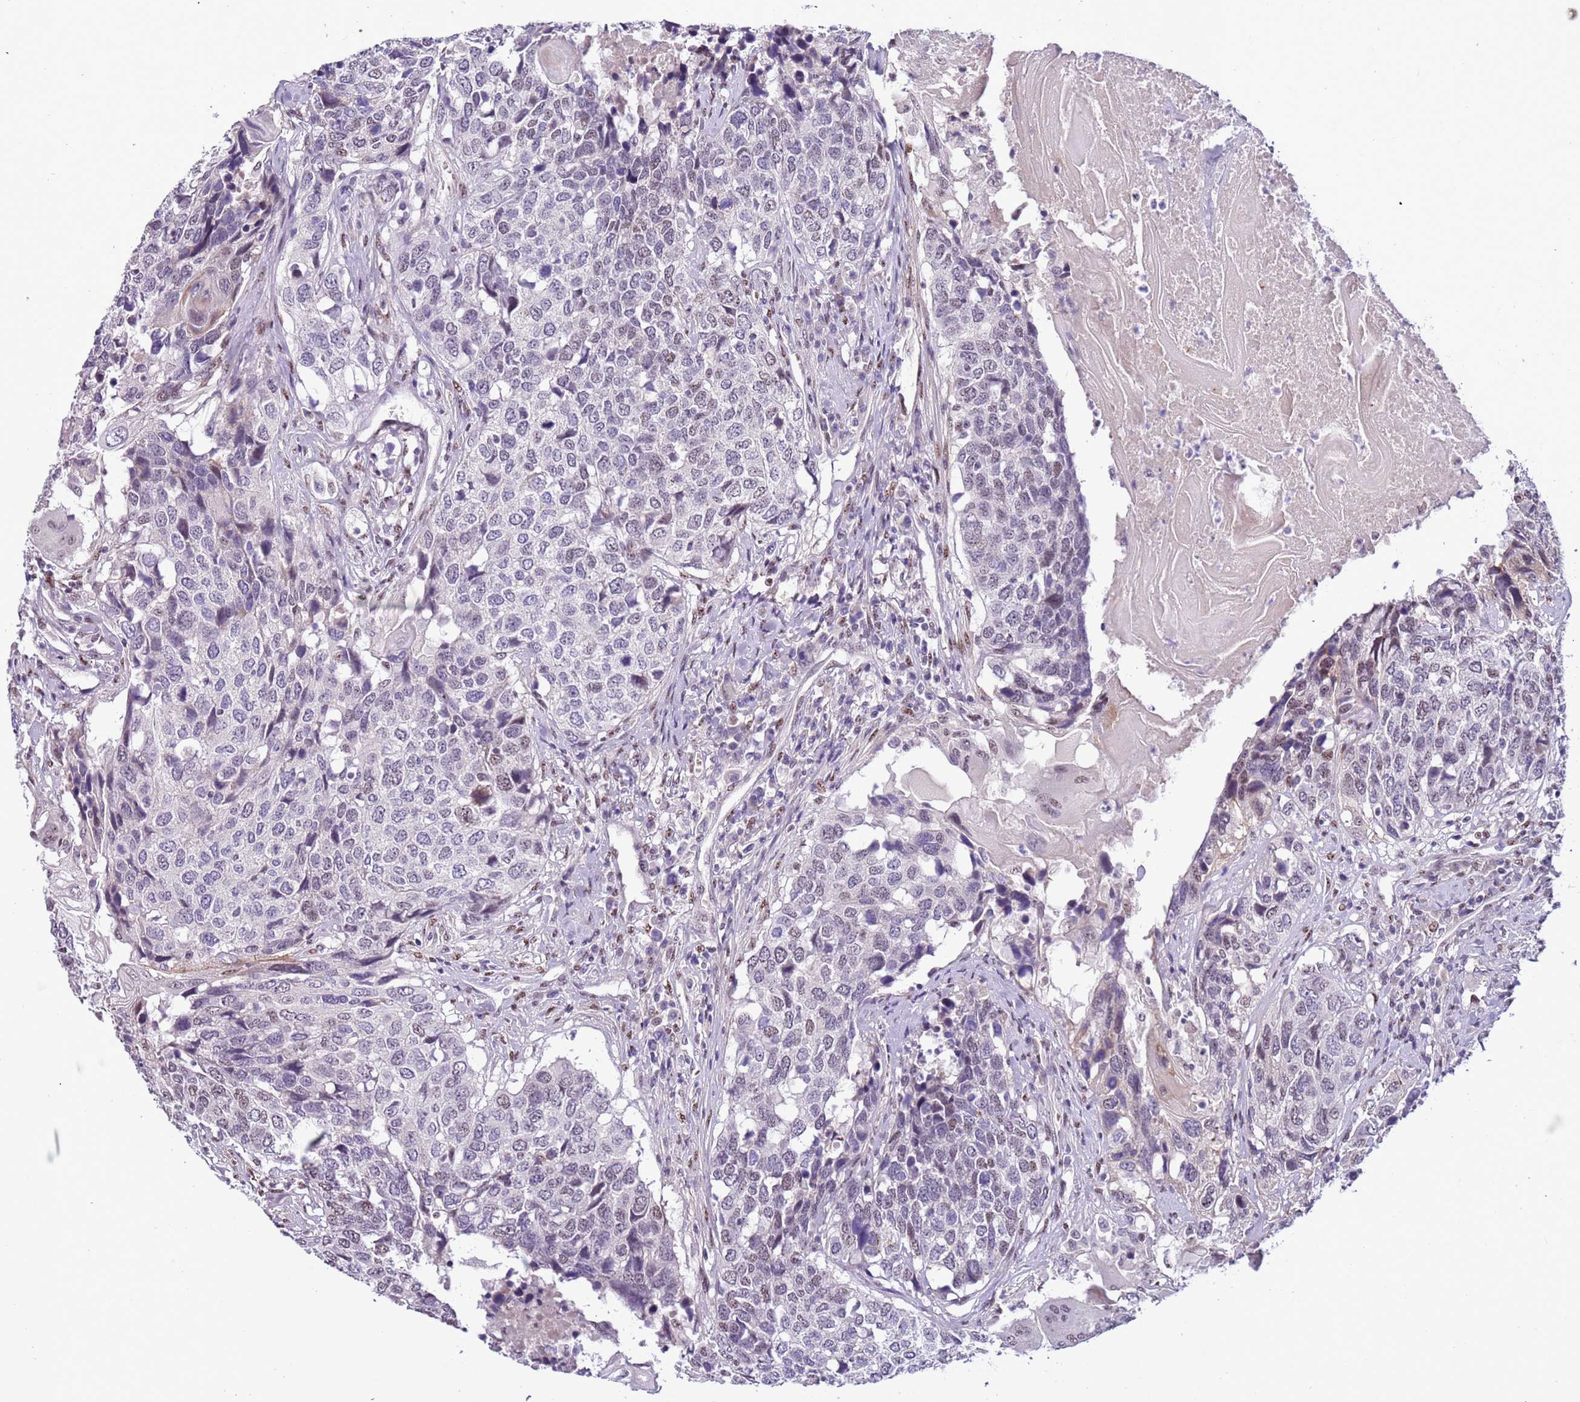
{"staining": {"intensity": "weak", "quantity": "<25%", "location": "nuclear"}, "tissue": "head and neck cancer", "cell_type": "Tumor cells", "image_type": "cancer", "snomed": [{"axis": "morphology", "description": "Squamous cell carcinoma, NOS"}, {"axis": "topography", "description": "Head-Neck"}], "caption": "A micrograph of squamous cell carcinoma (head and neck) stained for a protein demonstrates no brown staining in tumor cells.", "gene": "PLEKHH1", "patient": {"sex": "male", "age": 66}}